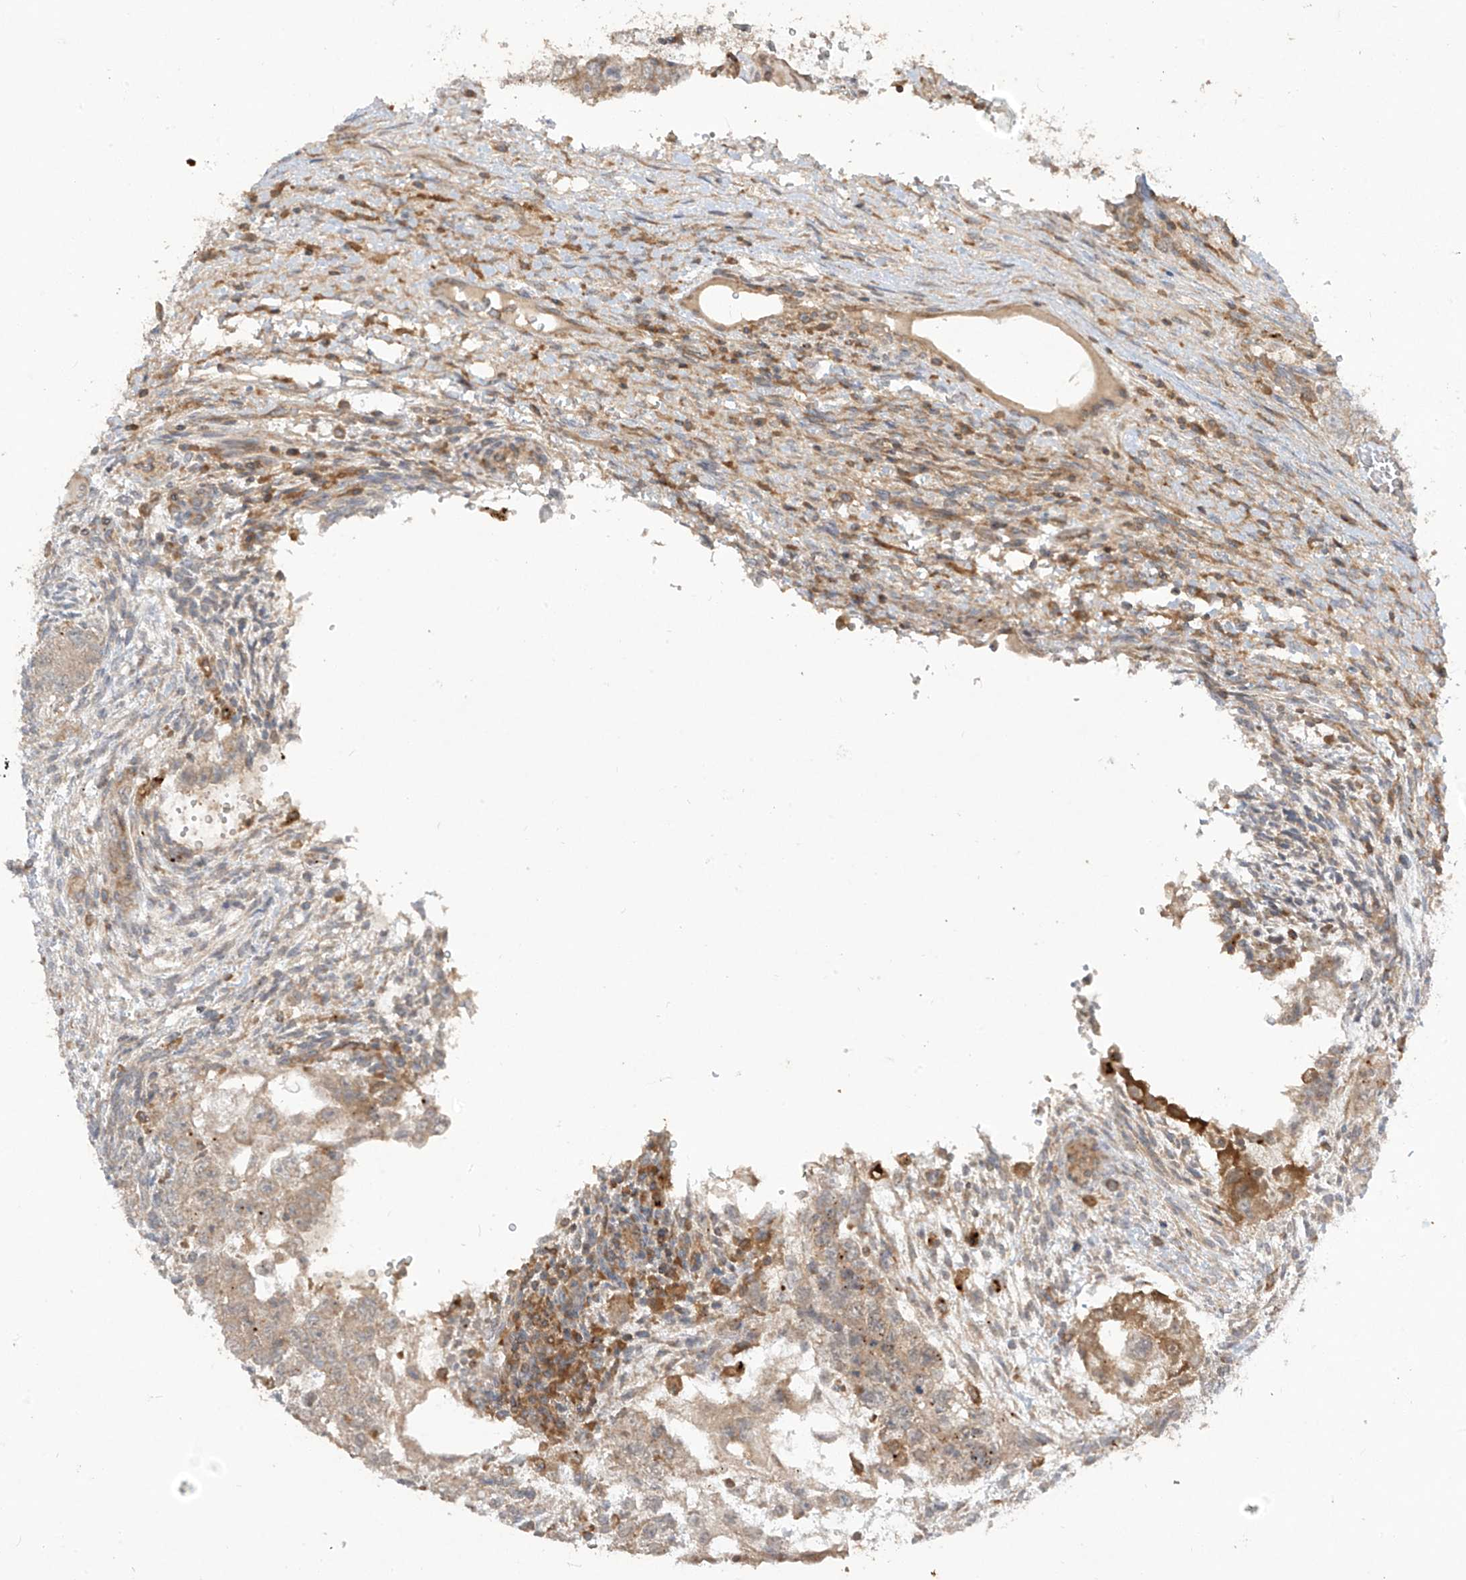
{"staining": {"intensity": "weak", "quantity": "25%-75%", "location": "cytoplasmic/membranous"}, "tissue": "testis cancer", "cell_type": "Tumor cells", "image_type": "cancer", "snomed": [{"axis": "morphology", "description": "Carcinoma, Embryonal, NOS"}, {"axis": "topography", "description": "Testis"}], "caption": "High-power microscopy captured an IHC micrograph of testis embryonal carcinoma, revealing weak cytoplasmic/membranous staining in about 25%-75% of tumor cells. (DAB = brown stain, brightfield microscopy at high magnification).", "gene": "LDAH", "patient": {"sex": "male", "age": 37}}